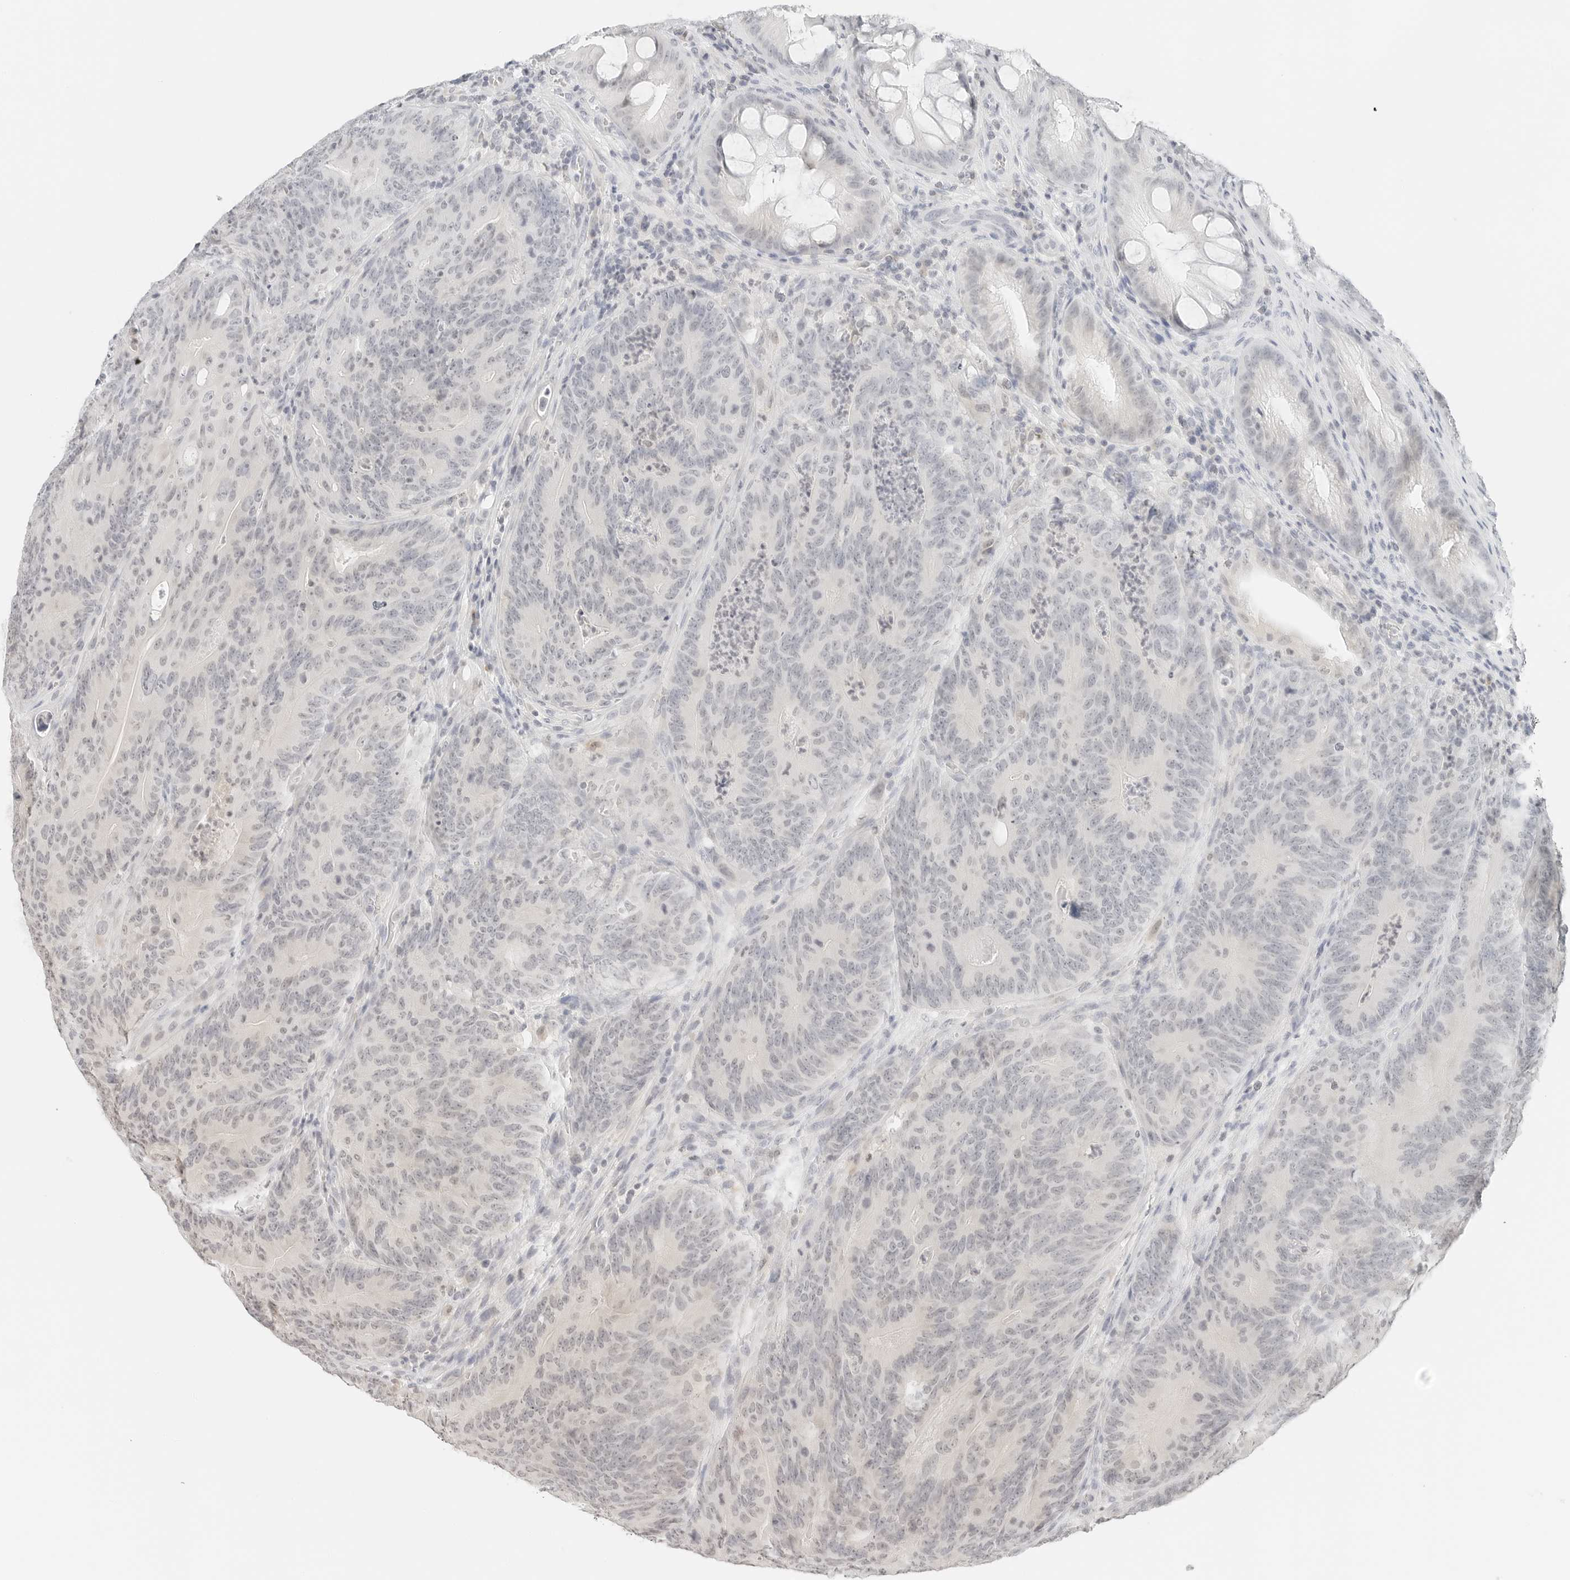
{"staining": {"intensity": "negative", "quantity": "none", "location": "none"}, "tissue": "colorectal cancer", "cell_type": "Tumor cells", "image_type": "cancer", "snomed": [{"axis": "morphology", "description": "Normal tissue, NOS"}, {"axis": "topography", "description": "Colon"}], "caption": "The image demonstrates no staining of tumor cells in colorectal cancer. (DAB immunohistochemistry visualized using brightfield microscopy, high magnification).", "gene": "NEO1", "patient": {"sex": "female", "age": 82}}